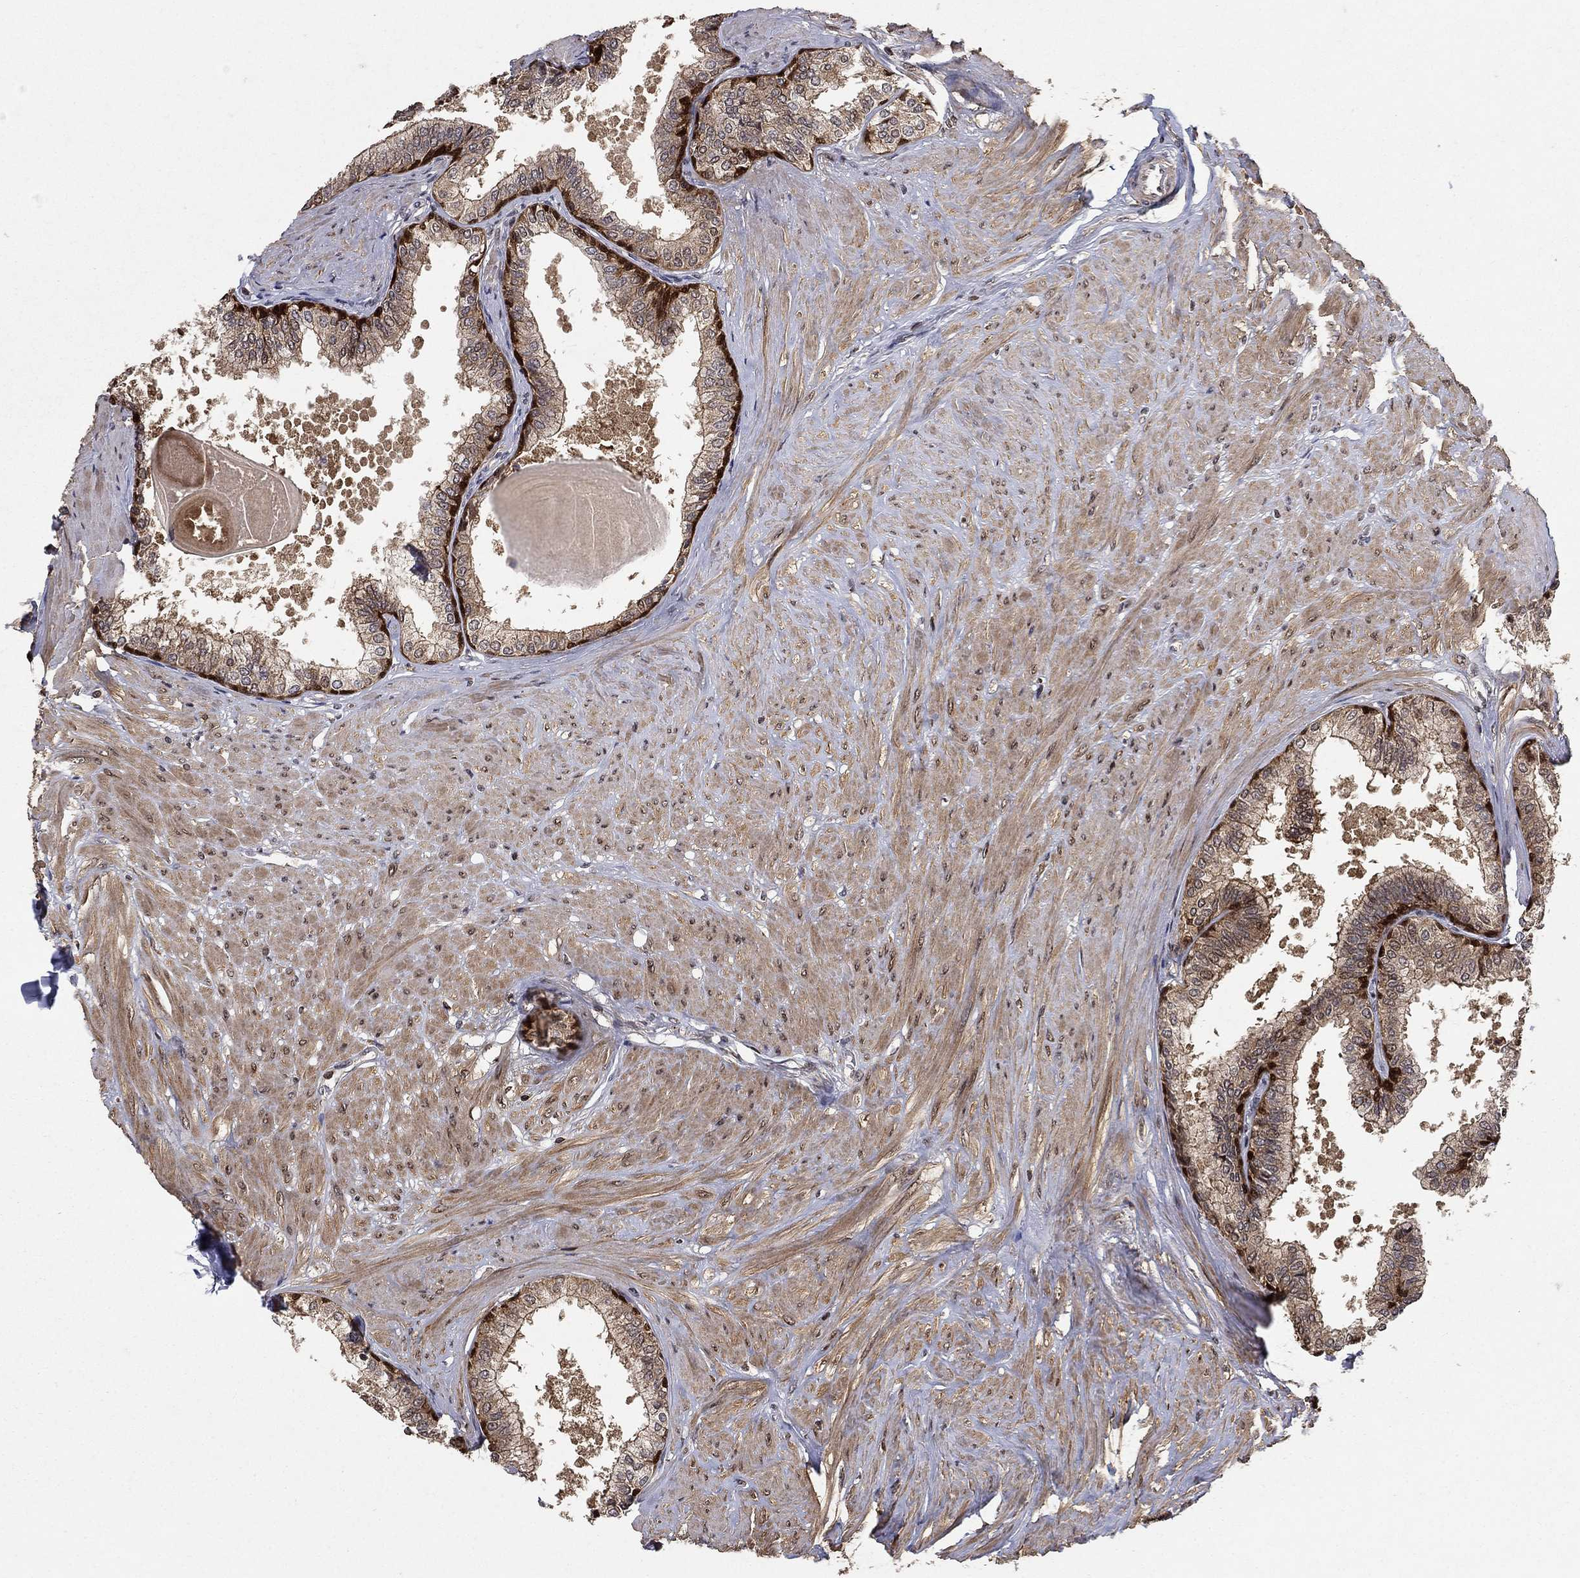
{"staining": {"intensity": "moderate", "quantity": "25%-75%", "location": "cytoplasmic/membranous,nuclear"}, "tissue": "prostate", "cell_type": "Glandular cells", "image_type": "normal", "snomed": [{"axis": "morphology", "description": "Normal tissue, NOS"}, {"axis": "topography", "description": "Prostate"}], "caption": "The image displays staining of normal prostate, revealing moderate cytoplasmic/membranous,nuclear protein positivity (brown color) within glandular cells.", "gene": "CCDC66", "patient": {"sex": "male", "age": 63}}